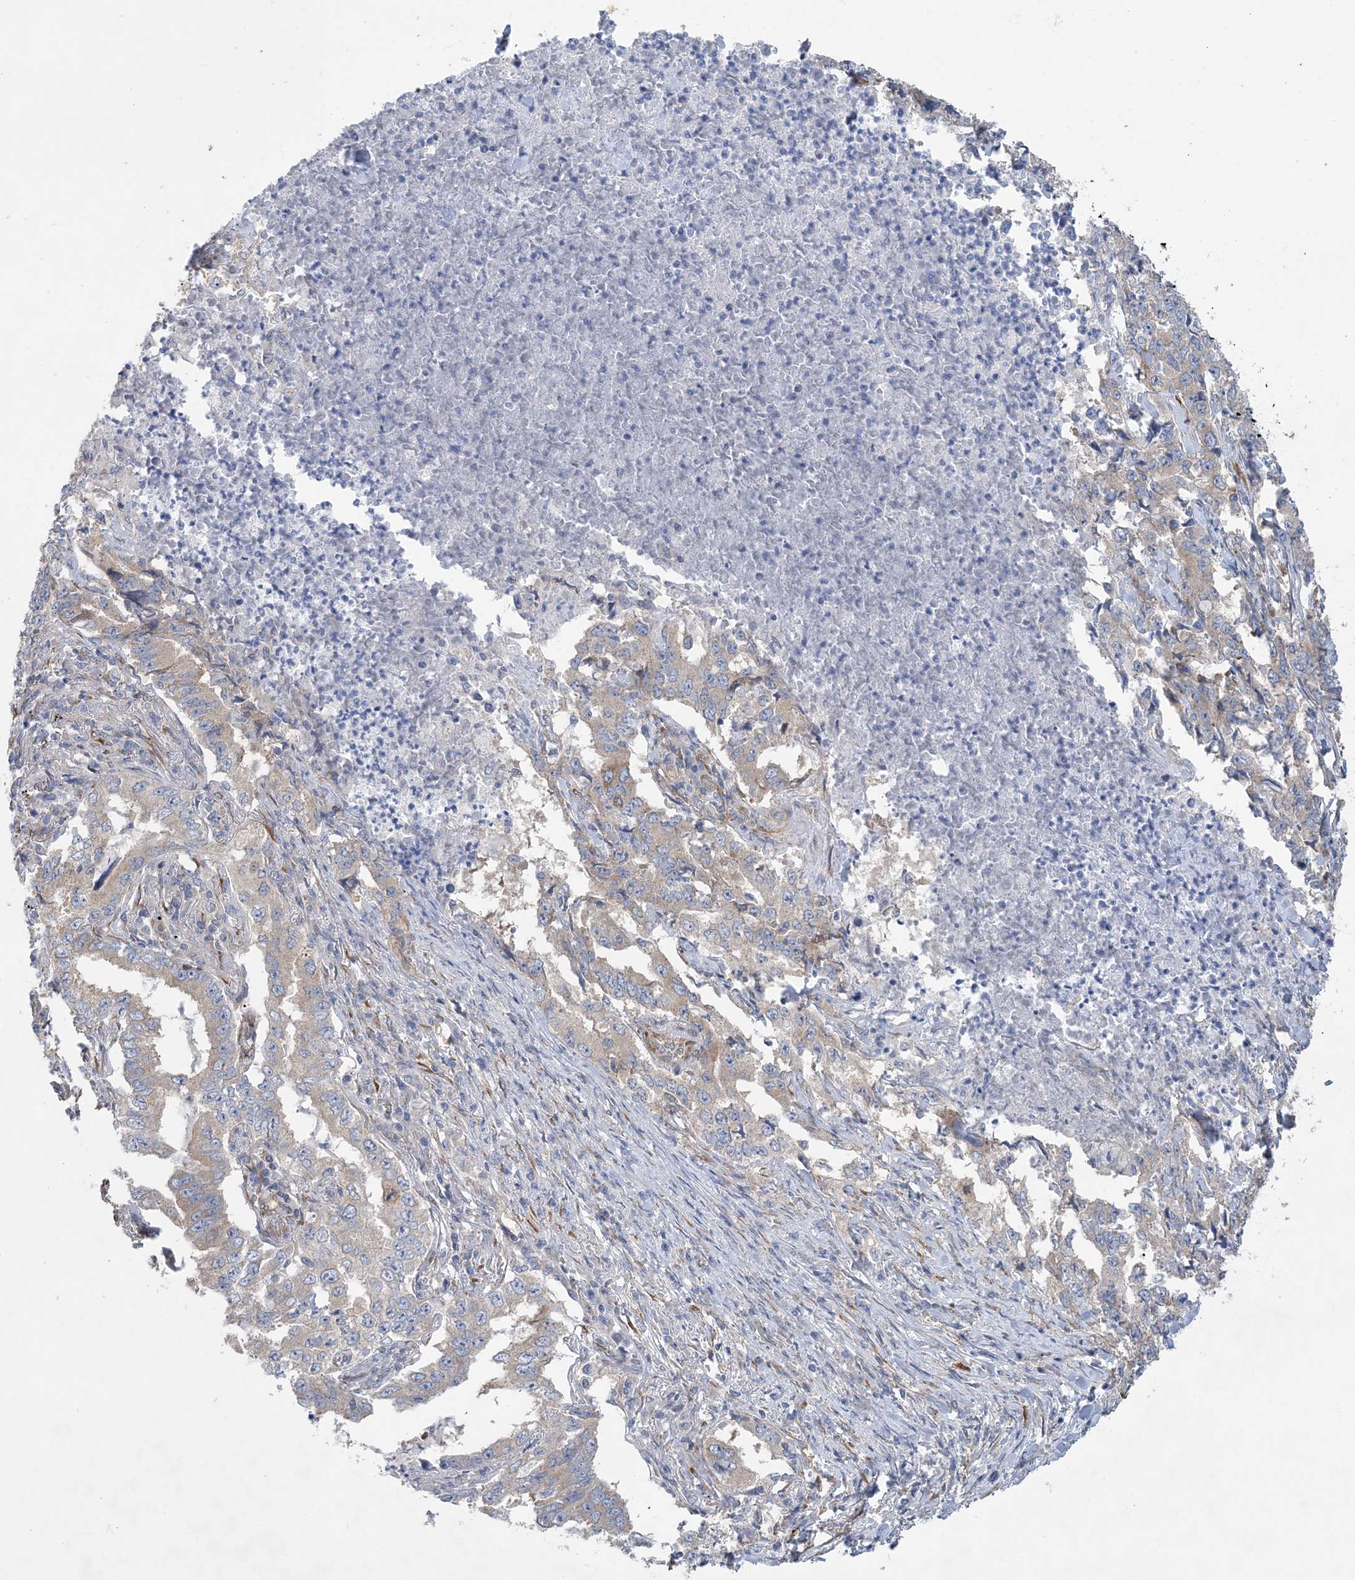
{"staining": {"intensity": "moderate", "quantity": "25%-75%", "location": "cytoplasmic/membranous"}, "tissue": "lung cancer", "cell_type": "Tumor cells", "image_type": "cancer", "snomed": [{"axis": "morphology", "description": "Adenocarcinoma, NOS"}, {"axis": "topography", "description": "Lung"}], "caption": "Immunohistochemical staining of lung adenocarcinoma exhibits medium levels of moderate cytoplasmic/membranous protein expression in approximately 25%-75% of tumor cells.", "gene": "MAP4K5", "patient": {"sex": "female", "age": 51}}